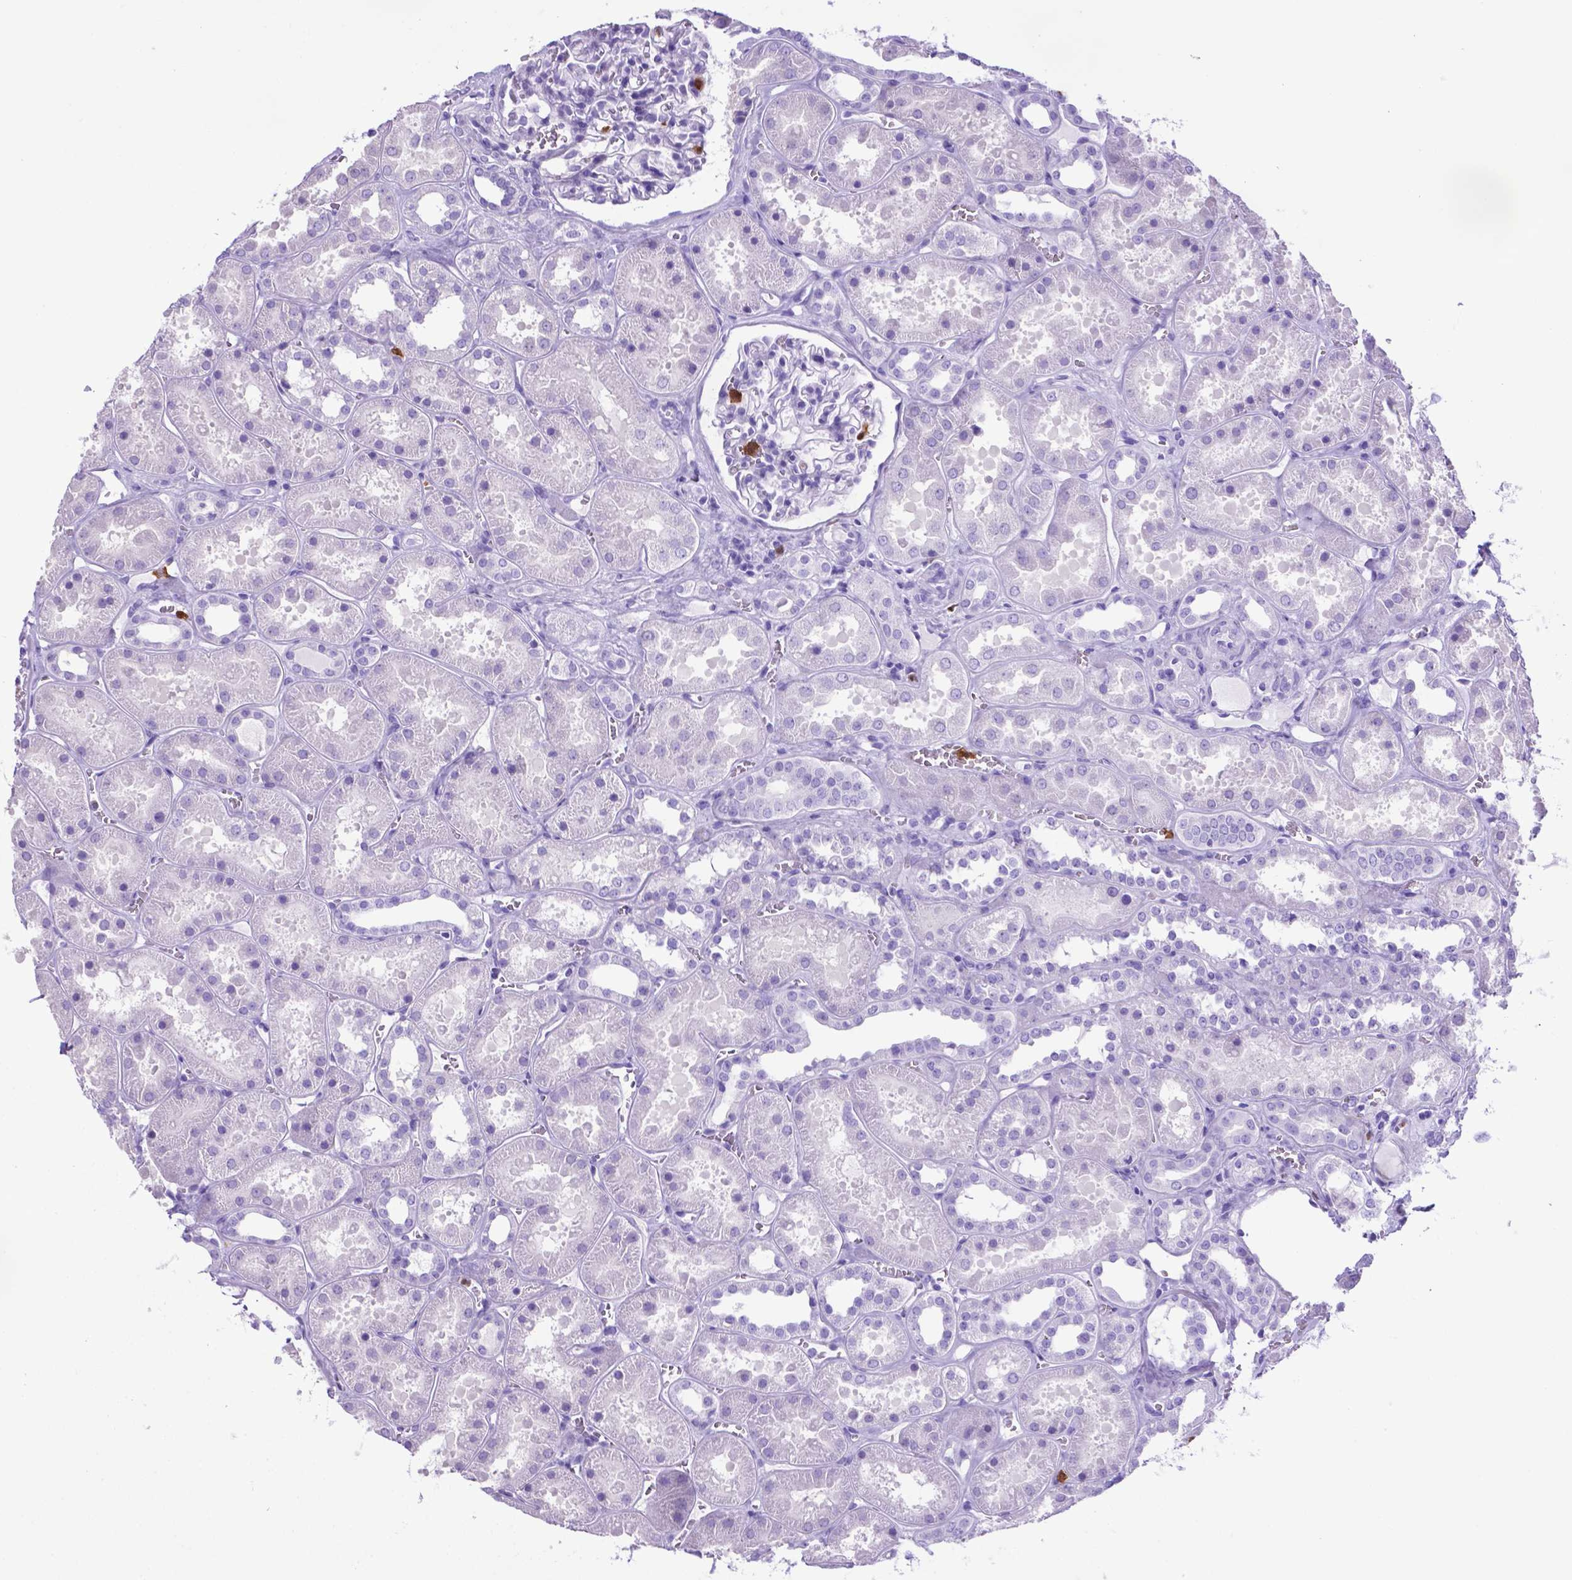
{"staining": {"intensity": "negative", "quantity": "none", "location": "none"}, "tissue": "kidney", "cell_type": "Cells in glomeruli", "image_type": "normal", "snomed": [{"axis": "morphology", "description": "Normal tissue, NOS"}, {"axis": "topography", "description": "Kidney"}], "caption": "An IHC micrograph of unremarkable kidney is shown. There is no staining in cells in glomeruli of kidney. (DAB IHC with hematoxylin counter stain).", "gene": "LZTR1", "patient": {"sex": "female", "age": 41}}